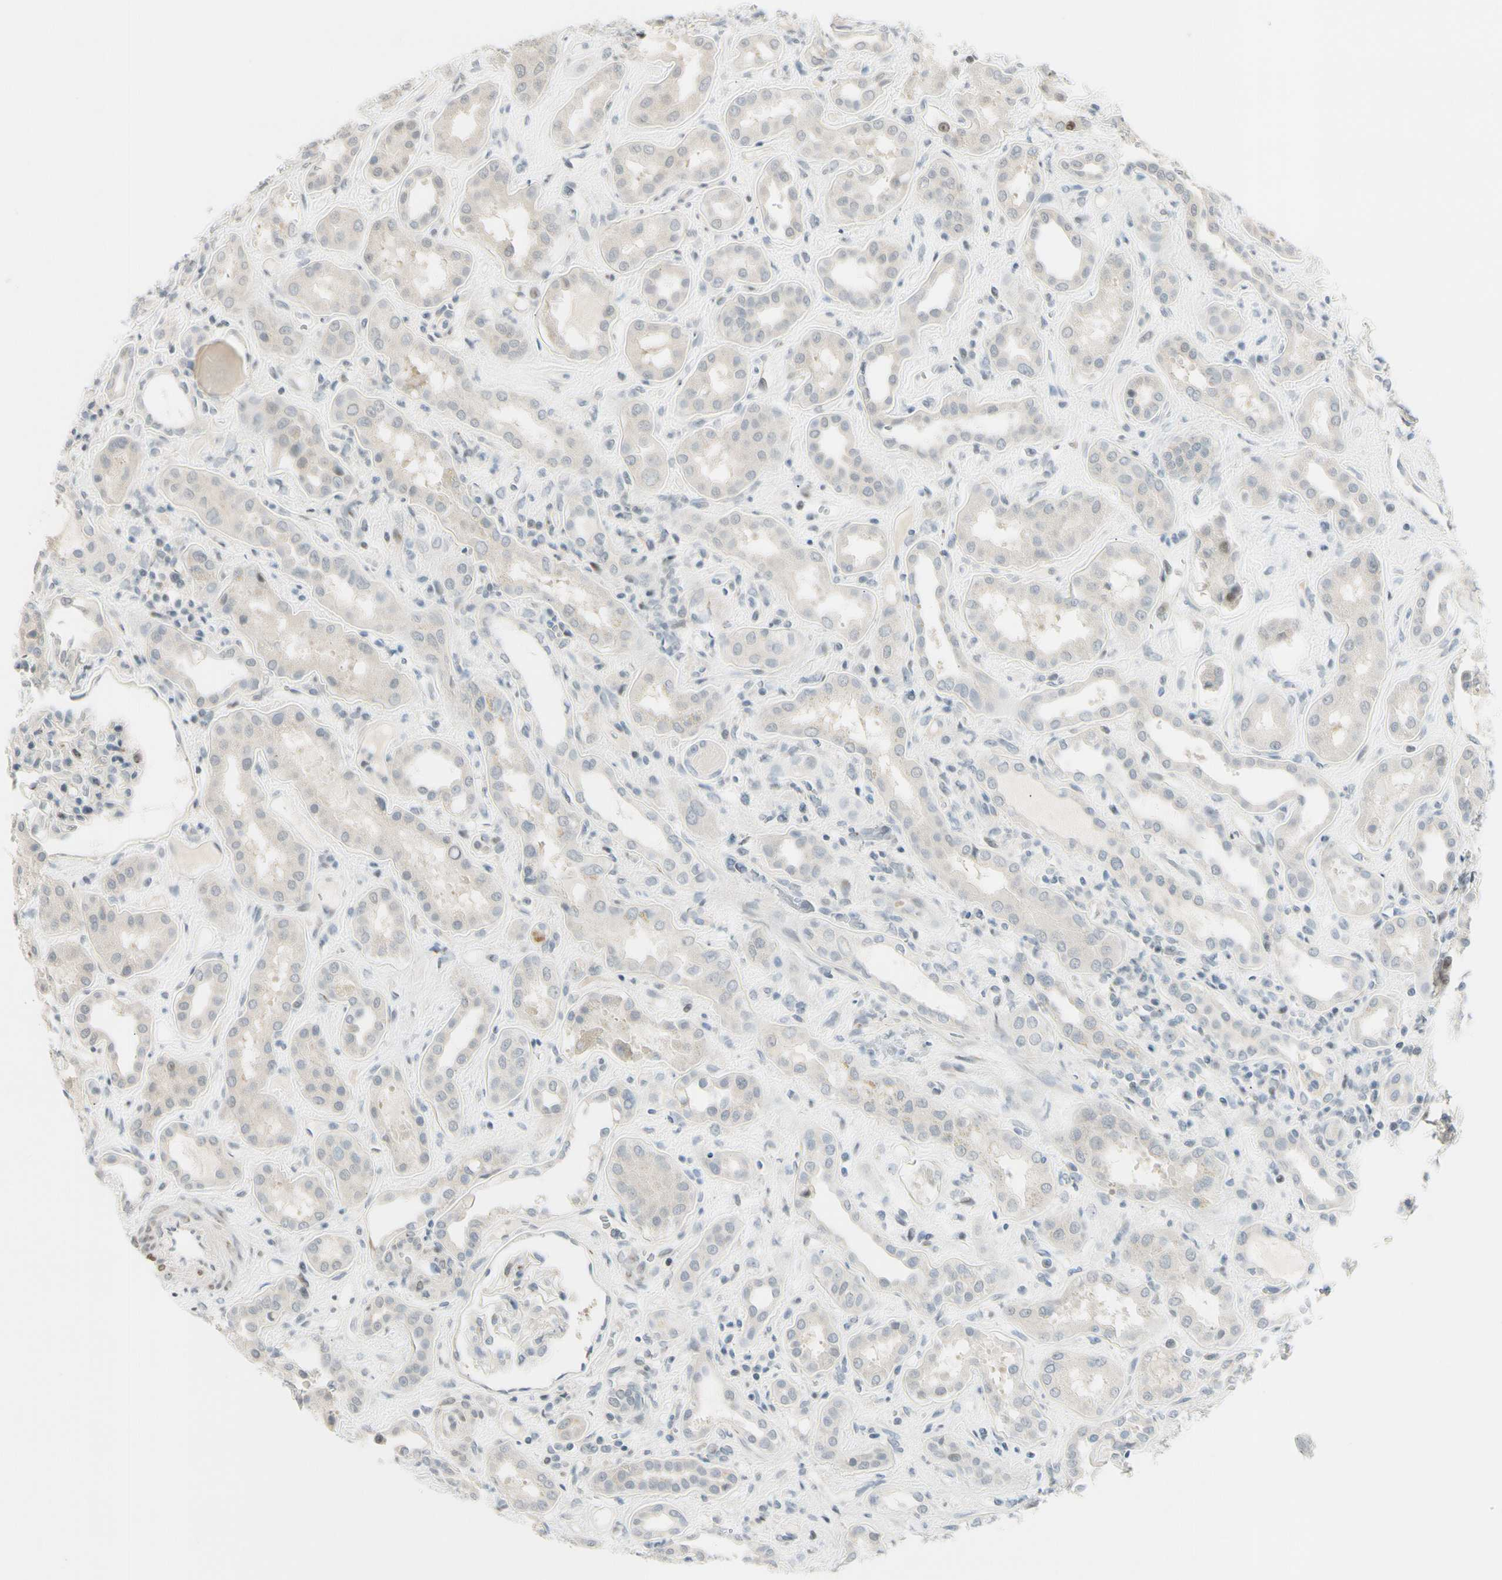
{"staining": {"intensity": "negative", "quantity": "none", "location": "none"}, "tissue": "kidney", "cell_type": "Cells in glomeruli", "image_type": "normal", "snomed": [{"axis": "morphology", "description": "Normal tissue, NOS"}, {"axis": "topography", "description": "Kidney"}], "caption": "Immunohistochemistry (IHC) image of normal kidney: kidney stained with DAB demonstrates no significant protein staining in cells in glomeruli. The staining is performed using DAB (3,3'-diaminobenzidine) brown chromogen with nuclei counter-stained in using hematoxylin.", "gene": "B4GALNT1", "patient": {"sex": "male", "age": 59}}